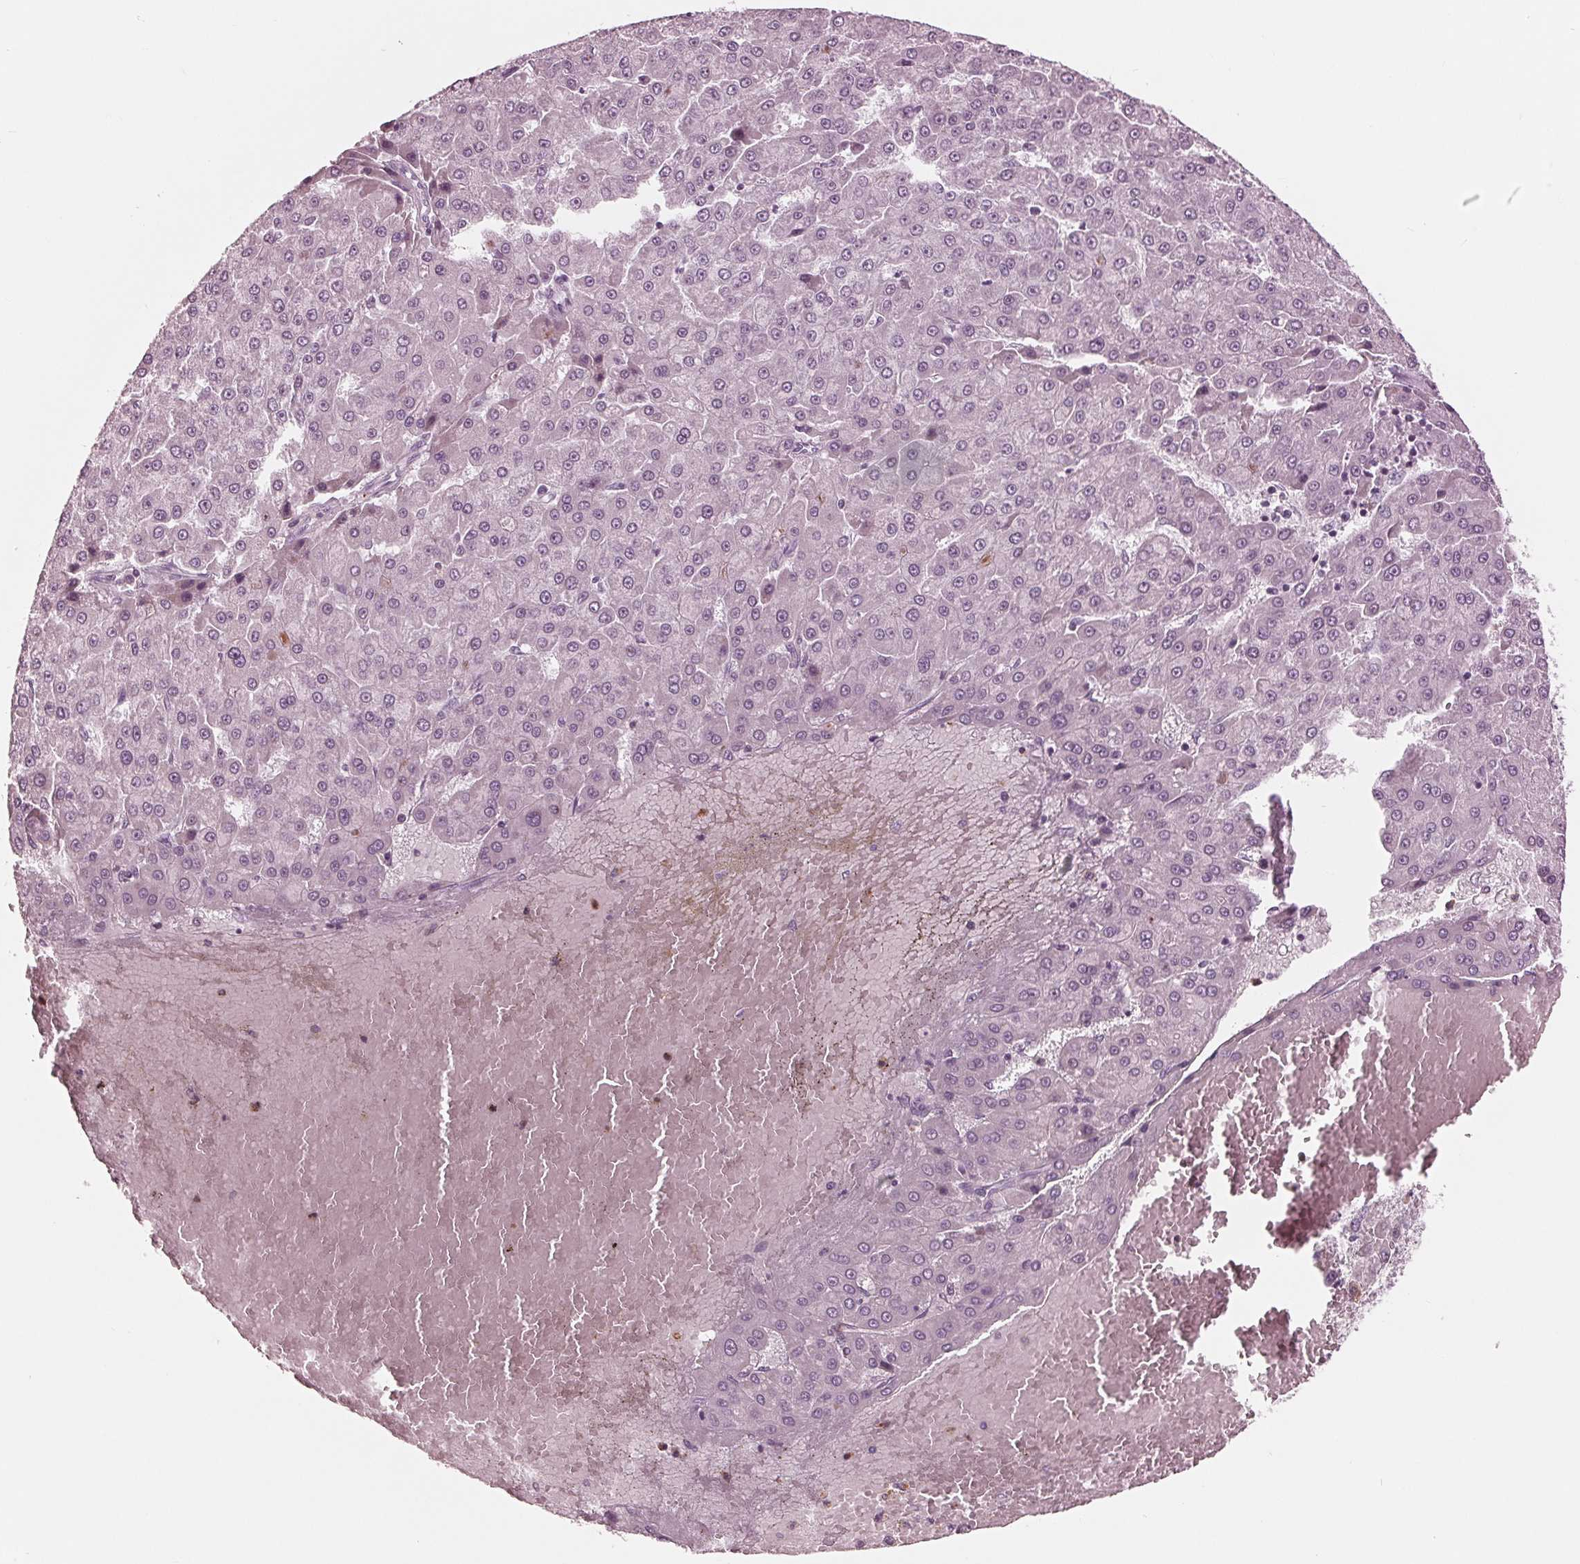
{"staining": {"intensity": "negative", "quantity": "none", "location": "none"}, "tissue": "liver cancer", "cell_type": "Tumor cells", "image_type": "cancer", "snomed": [{"axis": "morphology", "description": "Carcinoma, Hepatocellular, NOS"}, {"axis": "topography", "description": "Liver"}], "caption": "DAB immunohistochemical staining of hepatocellular carcinoma (liver) reveals no significant positivity in tumor cells.", "gene": "CLN6", "patient": {"sex": "male", "age": 78}}